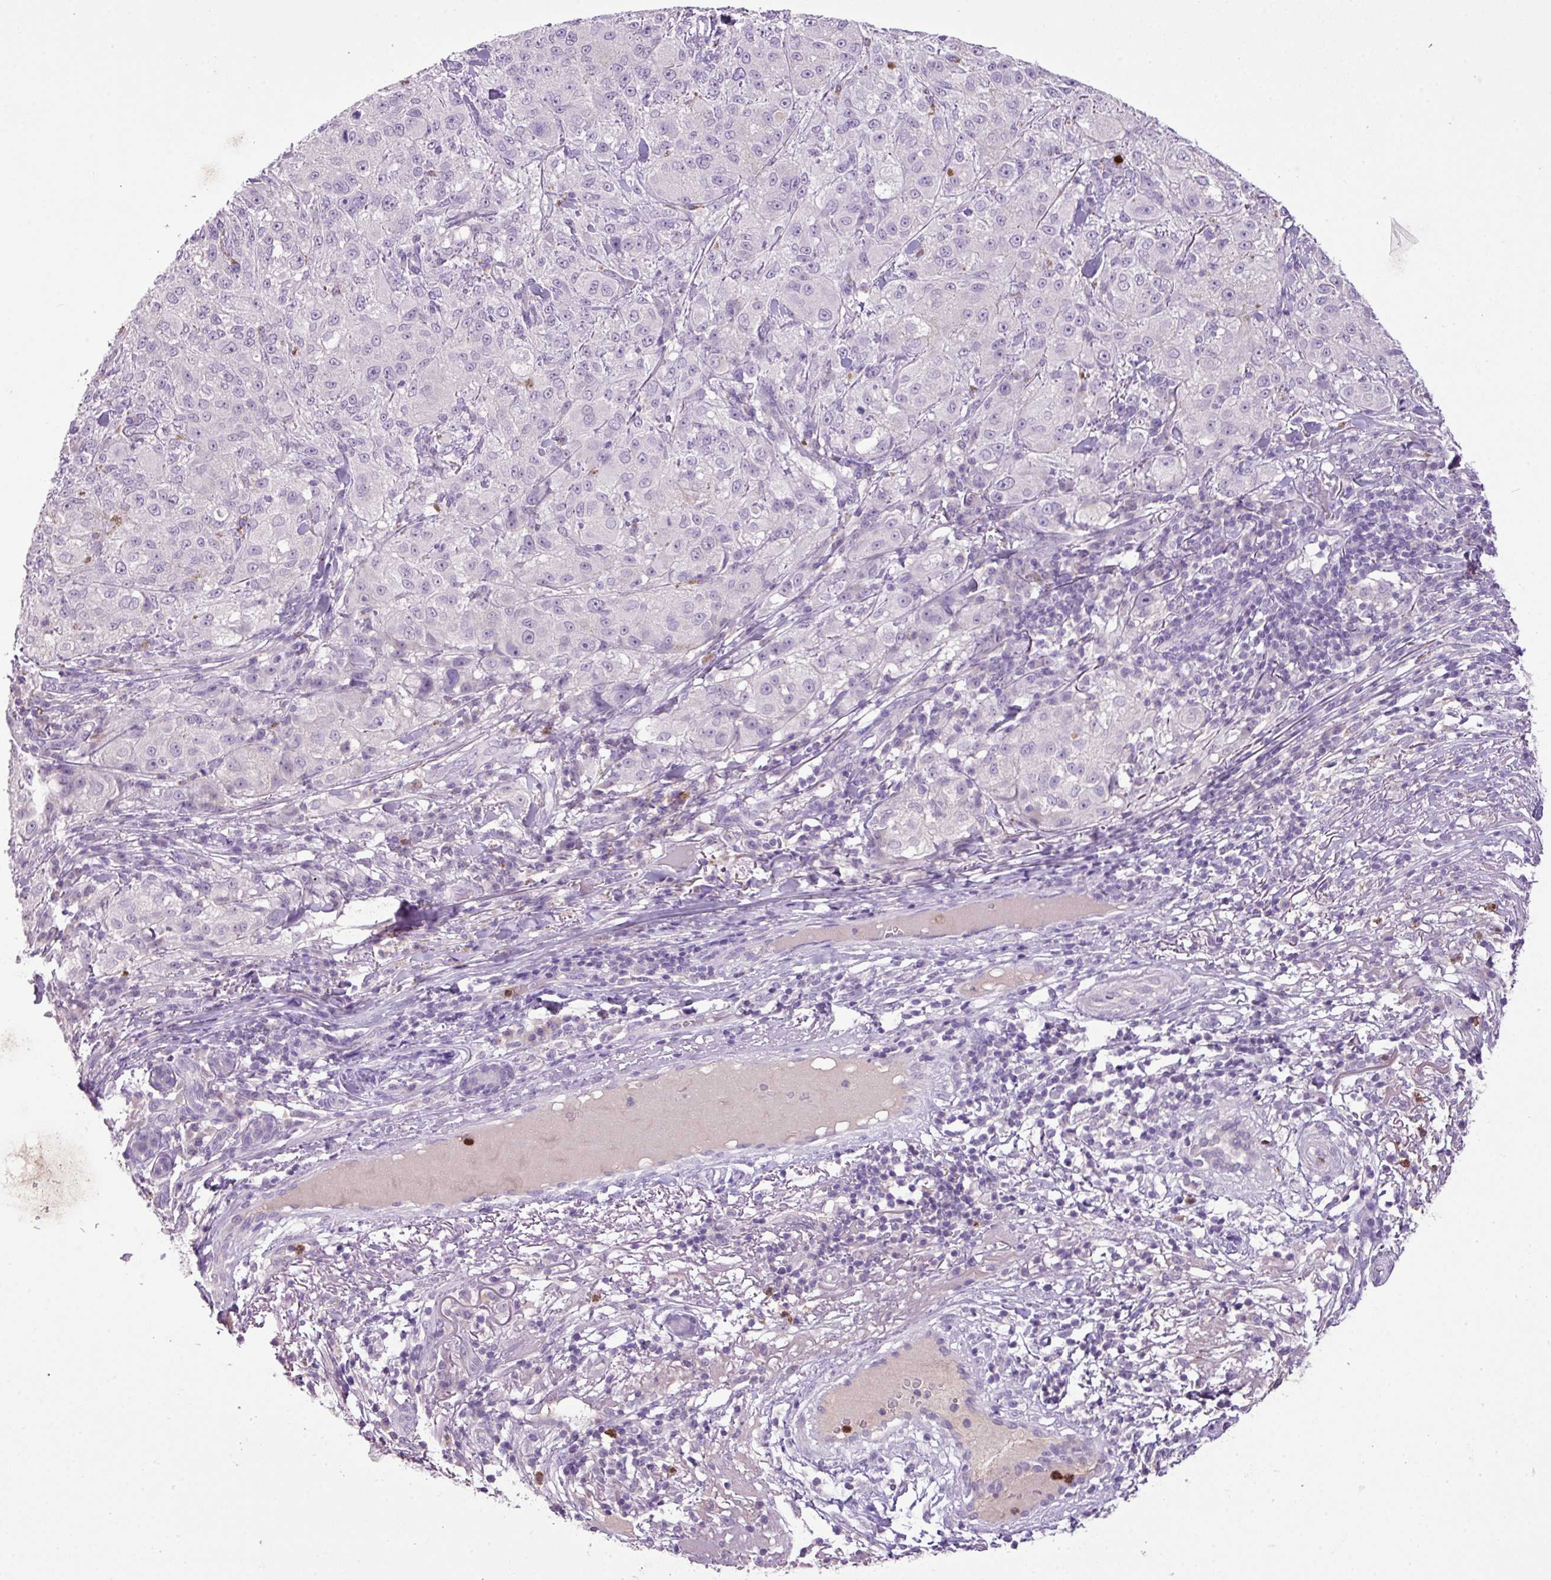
{"staining": {"intensity": "negative", "quantity": "none", "location": "none"}, "tissue": "melanoma", "cell_type": "Tumor cells", "image_type": "cancer", "snomed": [{"axis": "morphology", "description": "Necrosis, NOS"}, {"axis": "morphology", "description": "Malignant melanoma, NOS"}, {"axis": "topography", "description": "Skin"}], "caption": "A histopathology image of melanoma stained for a protein exhibits no brown staining in tumor cells.", "gene": "HTR3E", "patient": {"sex": "female", "age": 87}}